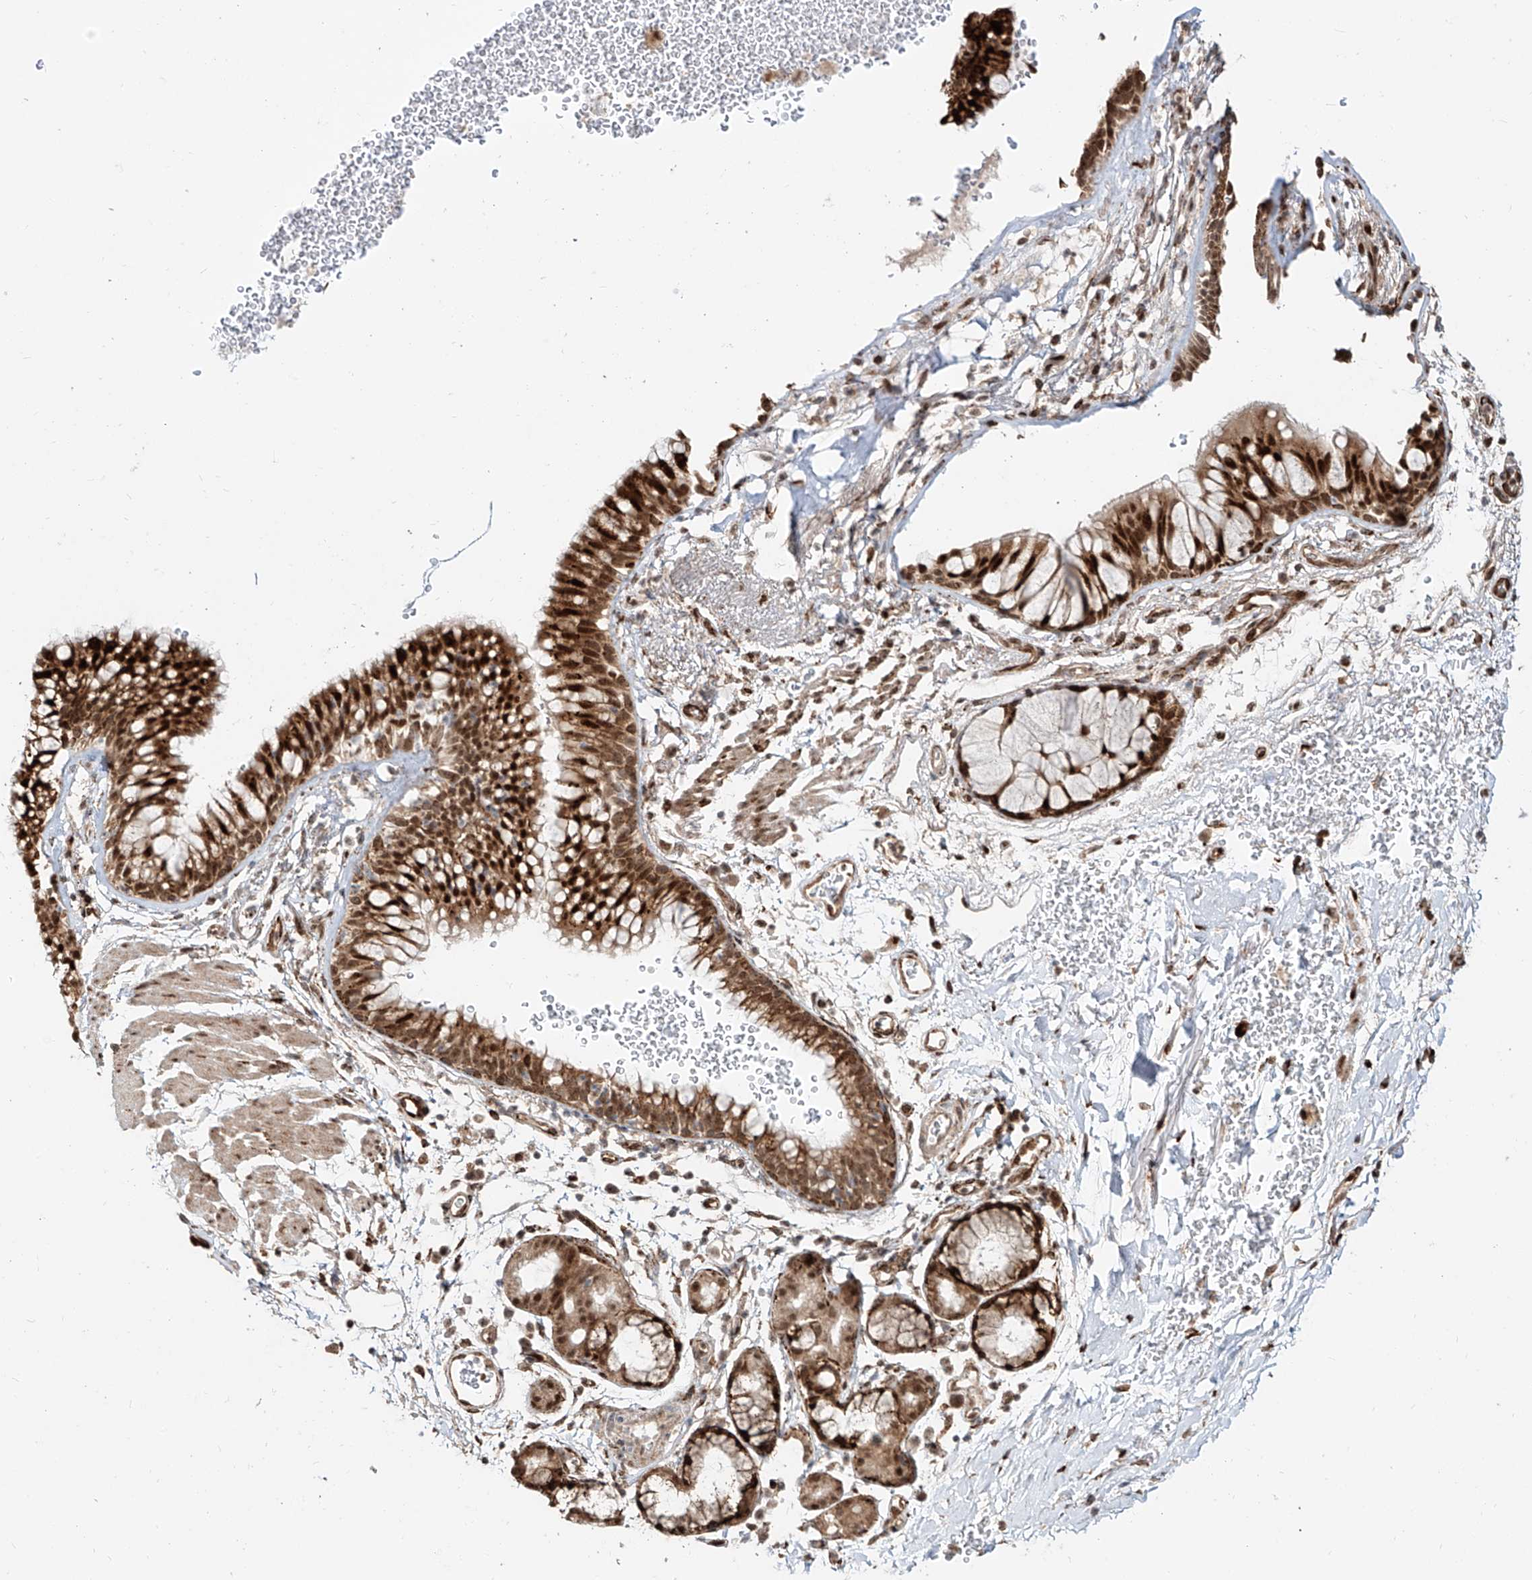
{"staining": {"intensity": "strong", "quantity": ">75%", "location": "cytoplasmic/membranous,nuclear"}, "tissue": "bronchus", "cell_type": "Respiratory epithelial cells", "image_type": "normal", "snomed": [{"axis": "morphology", "description": "Normal tissue, NOS"}, {"axis": "topography", "description": "Cartilage tissue"}, {"axis": "topography", "description": "Bronchus"}], "caption": "Protein staining of unremarkable bronchus displays strong cytoplasmic/membranous,nuclear positivity in approximately >75% of respiratory epithelial cells.", "gene": "ZNF710", "patient": {"sex": "female", "age": 53}}